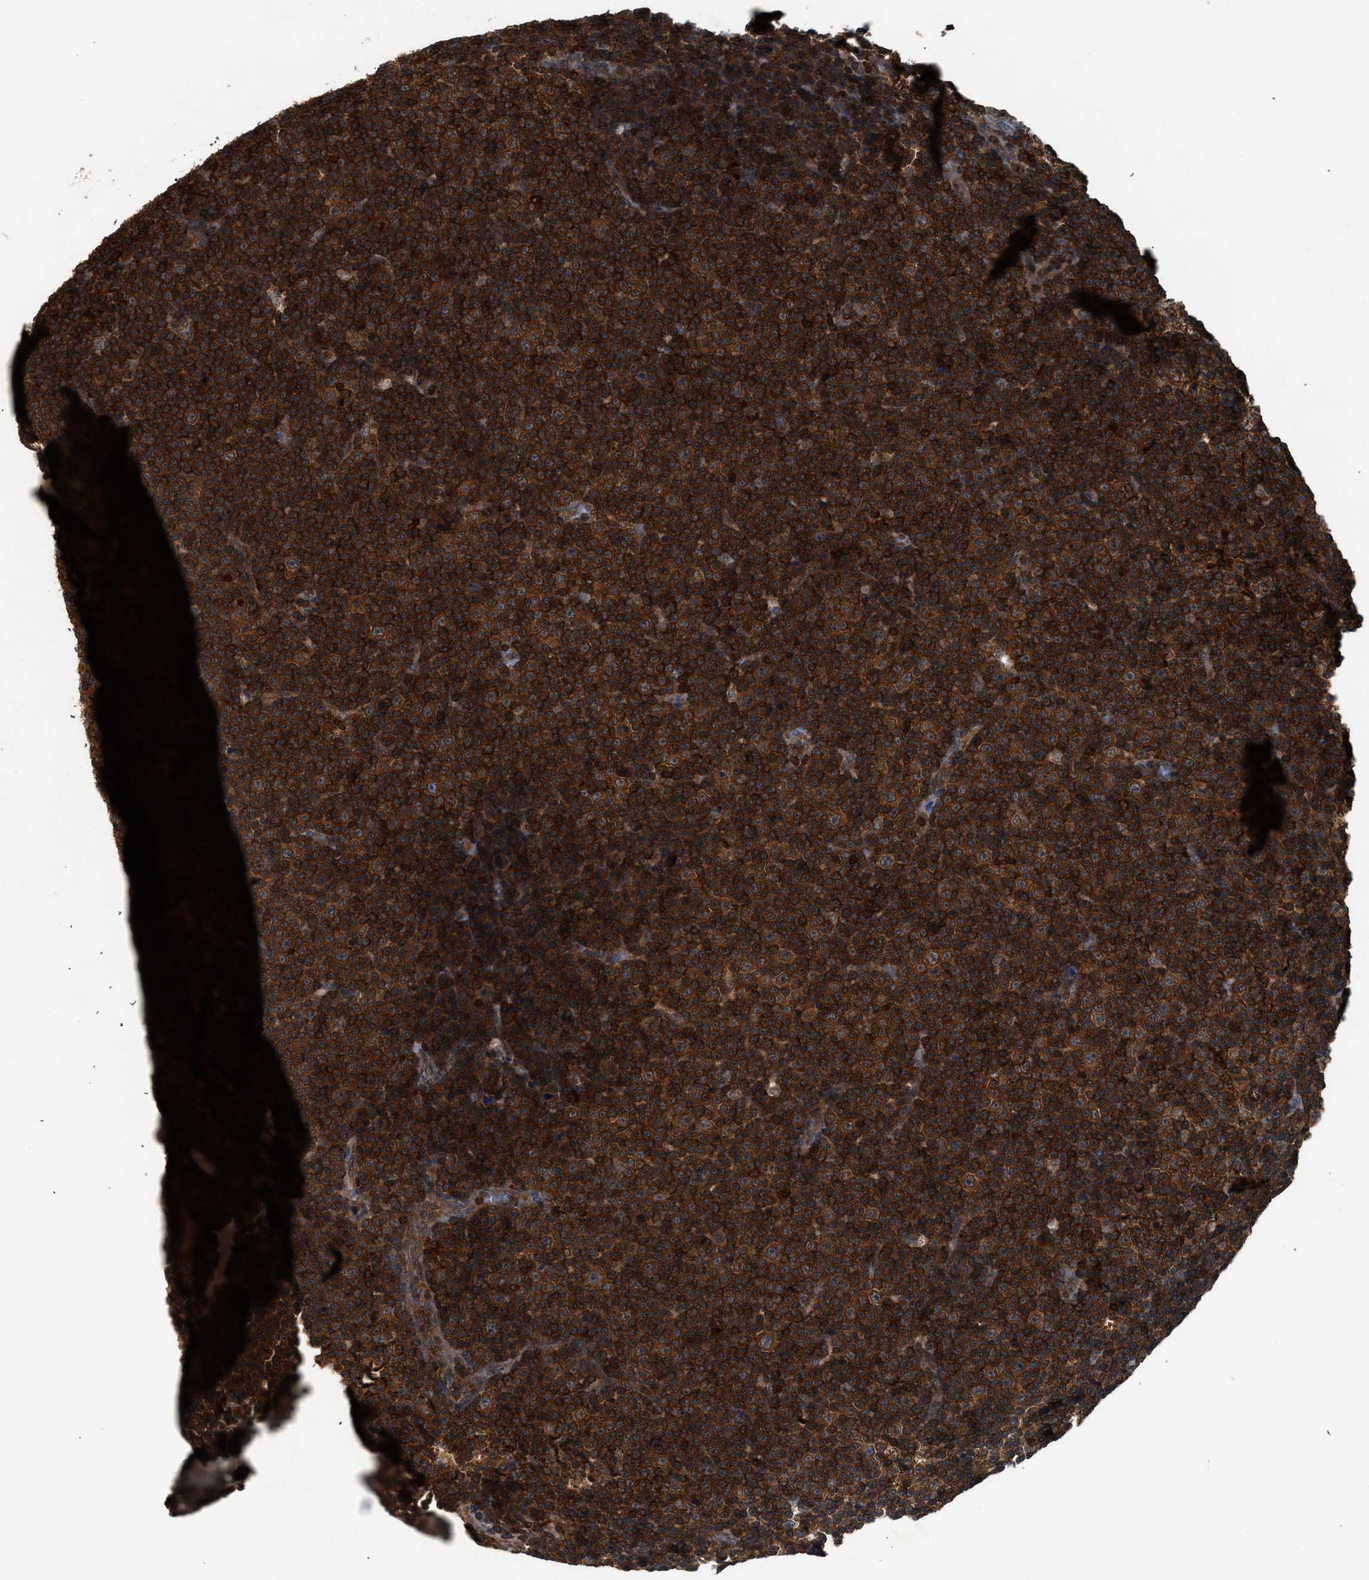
{"staining": {"intensity": "strong", "quantity": ">75%", "location": "cytoplasmic/membranous"}, "tissue": "lymphoma", "cell_type": "Tumor cells", "image_type": "cancer", "snomed": [{"axis": "morphology", "description": "Malignant lymphoma, non-Hodgkin's type, Low grade"}, {"axis": "topography", "description": "Lymph node"}], "caption": "Malignant lymphoma, non-Hodgkin's type (low-grade) tissue shows strong cytoplasmic/membranous positivity in about >75% of tumor cells (DAB (3,3'-diaminobenzidine) = brown stain, brightfield microscopy at high magnification).", "gene": "OXSR1", "patient": {"sex": "female", "age": 67}}